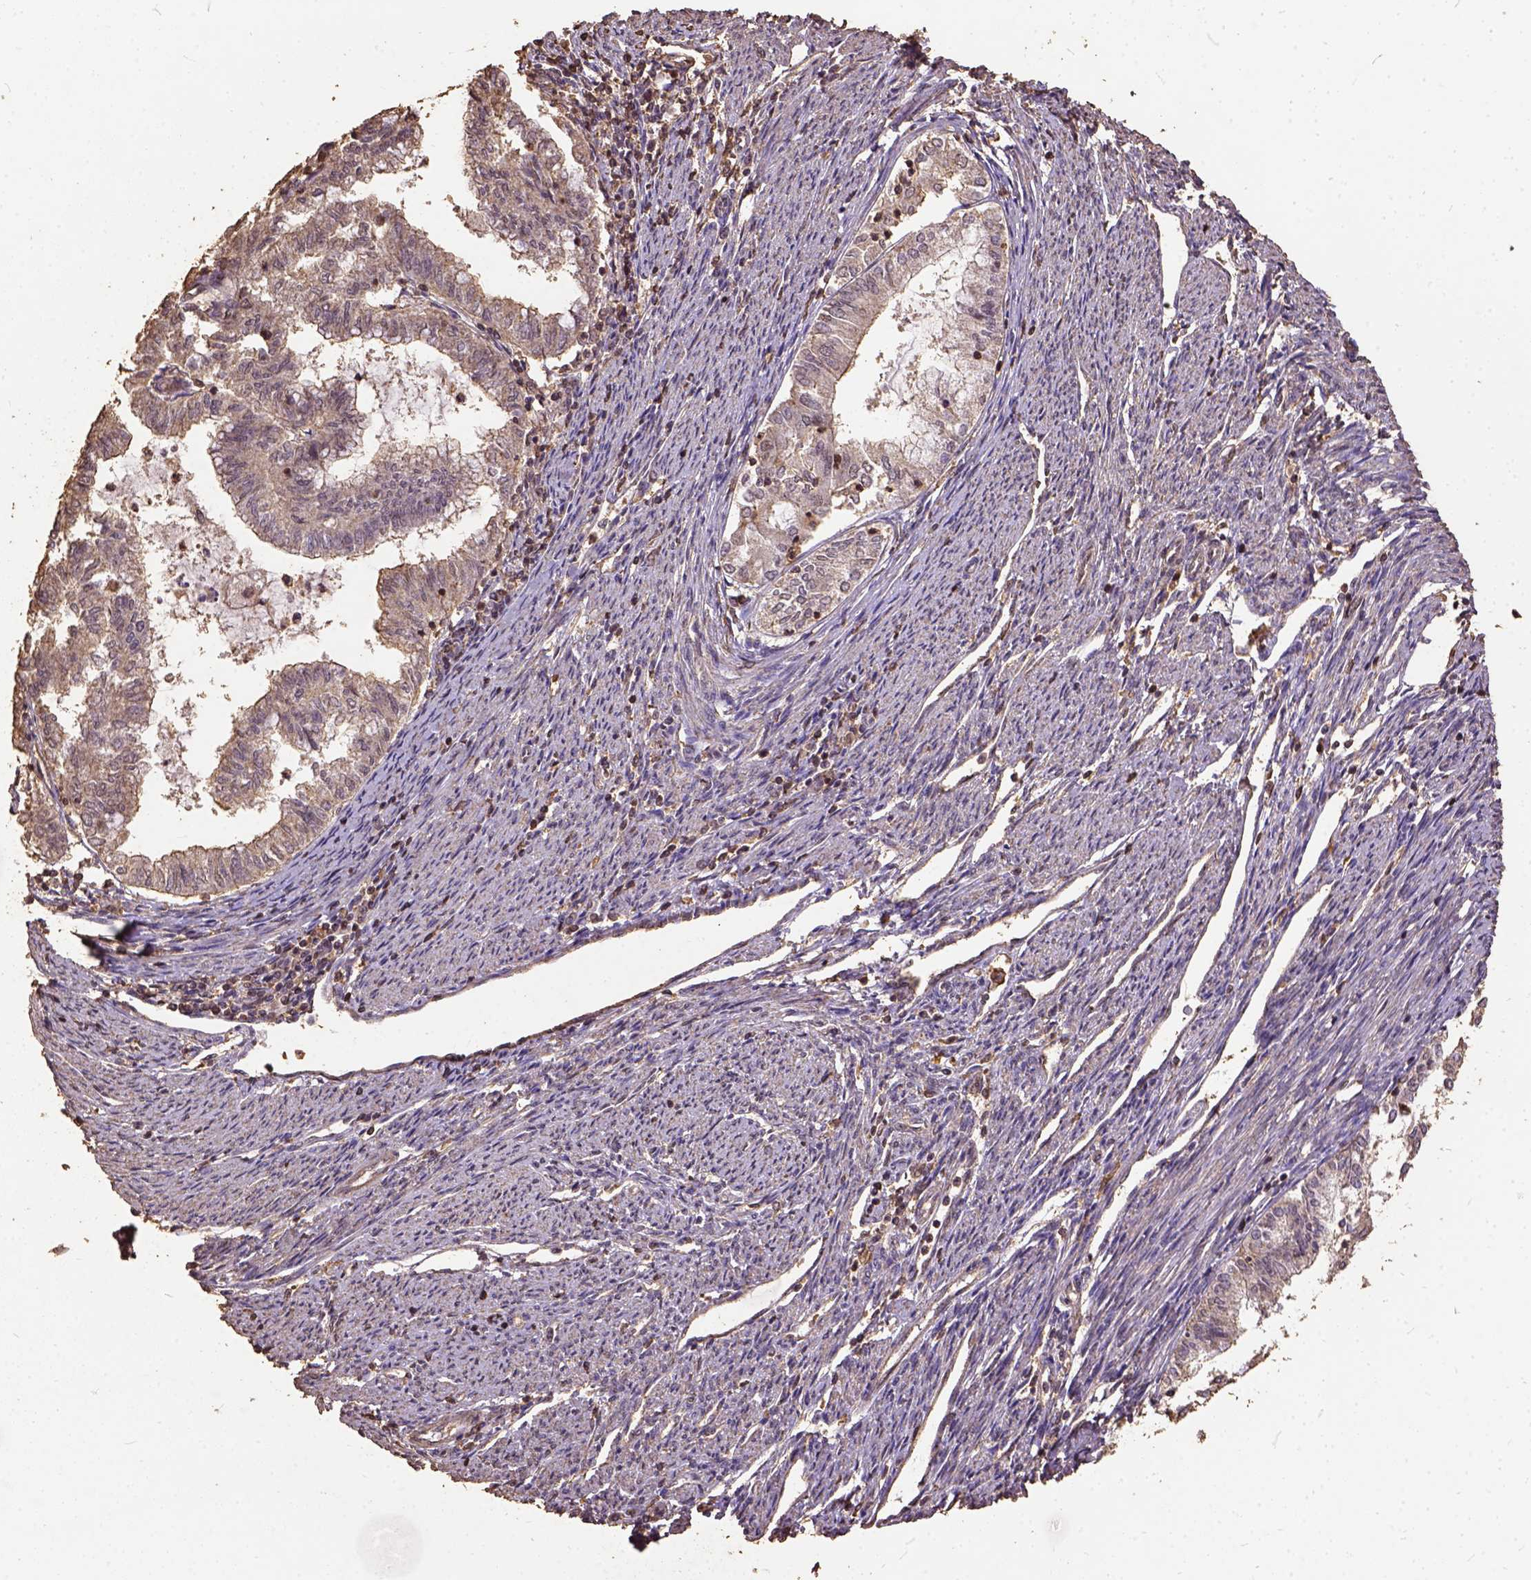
{"staining": {"intensity": "negative", "quantity": "none", "location": "none"}, "tissue": "endometrial cancer", "cell_type": "Tumor cells", "image_type": "cancer", "snomed": [{"axis": "morphology", "description": "Adenocarcinoma, NOS"}, {"axis": "topography", "description": "Endometrium"}], "caption": "Immunohistochemical staining of adenocarcinoma (endometrial) shows no significant positivity in tumor cells.", "gene": "NACC1", "patient": {"sex": "female", "age": 79}}